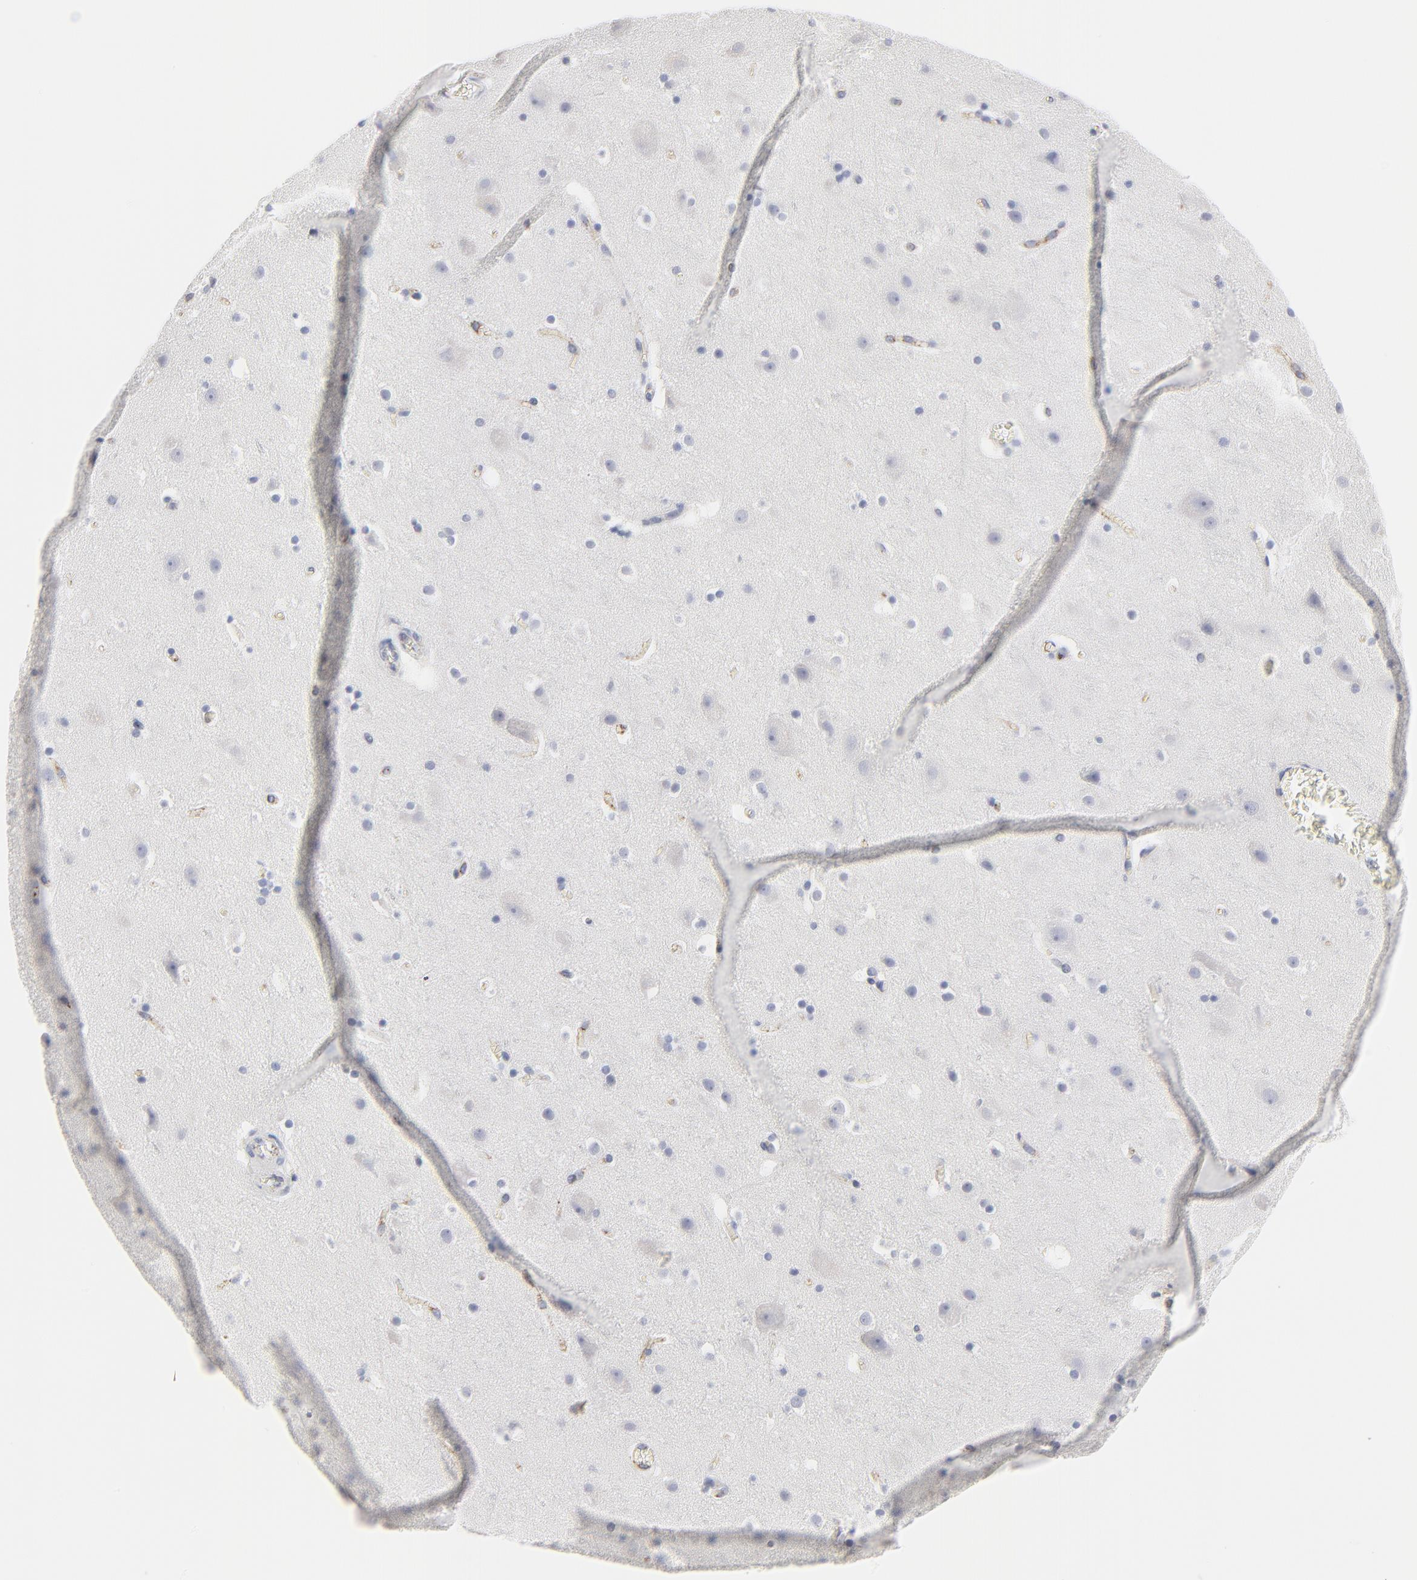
{"staining": {"intensity": "negative", "quantity": "none", "location": "none"}, "tissue": "cerebral cortex", "cell_type": "Endothelial cells", "image_type": "normal", "snomed": [{"axis": "morphology", "description": "Normal tissue, NOS"}, {"axis": "topography", "description": "Cerebral cortex"}], "caption": "An image of cerebral cortex stained for a protein reveals no brown staining in endothelial cells.", "gene": "TRIM22", "patient": {"sex": "male", "age": 45}}